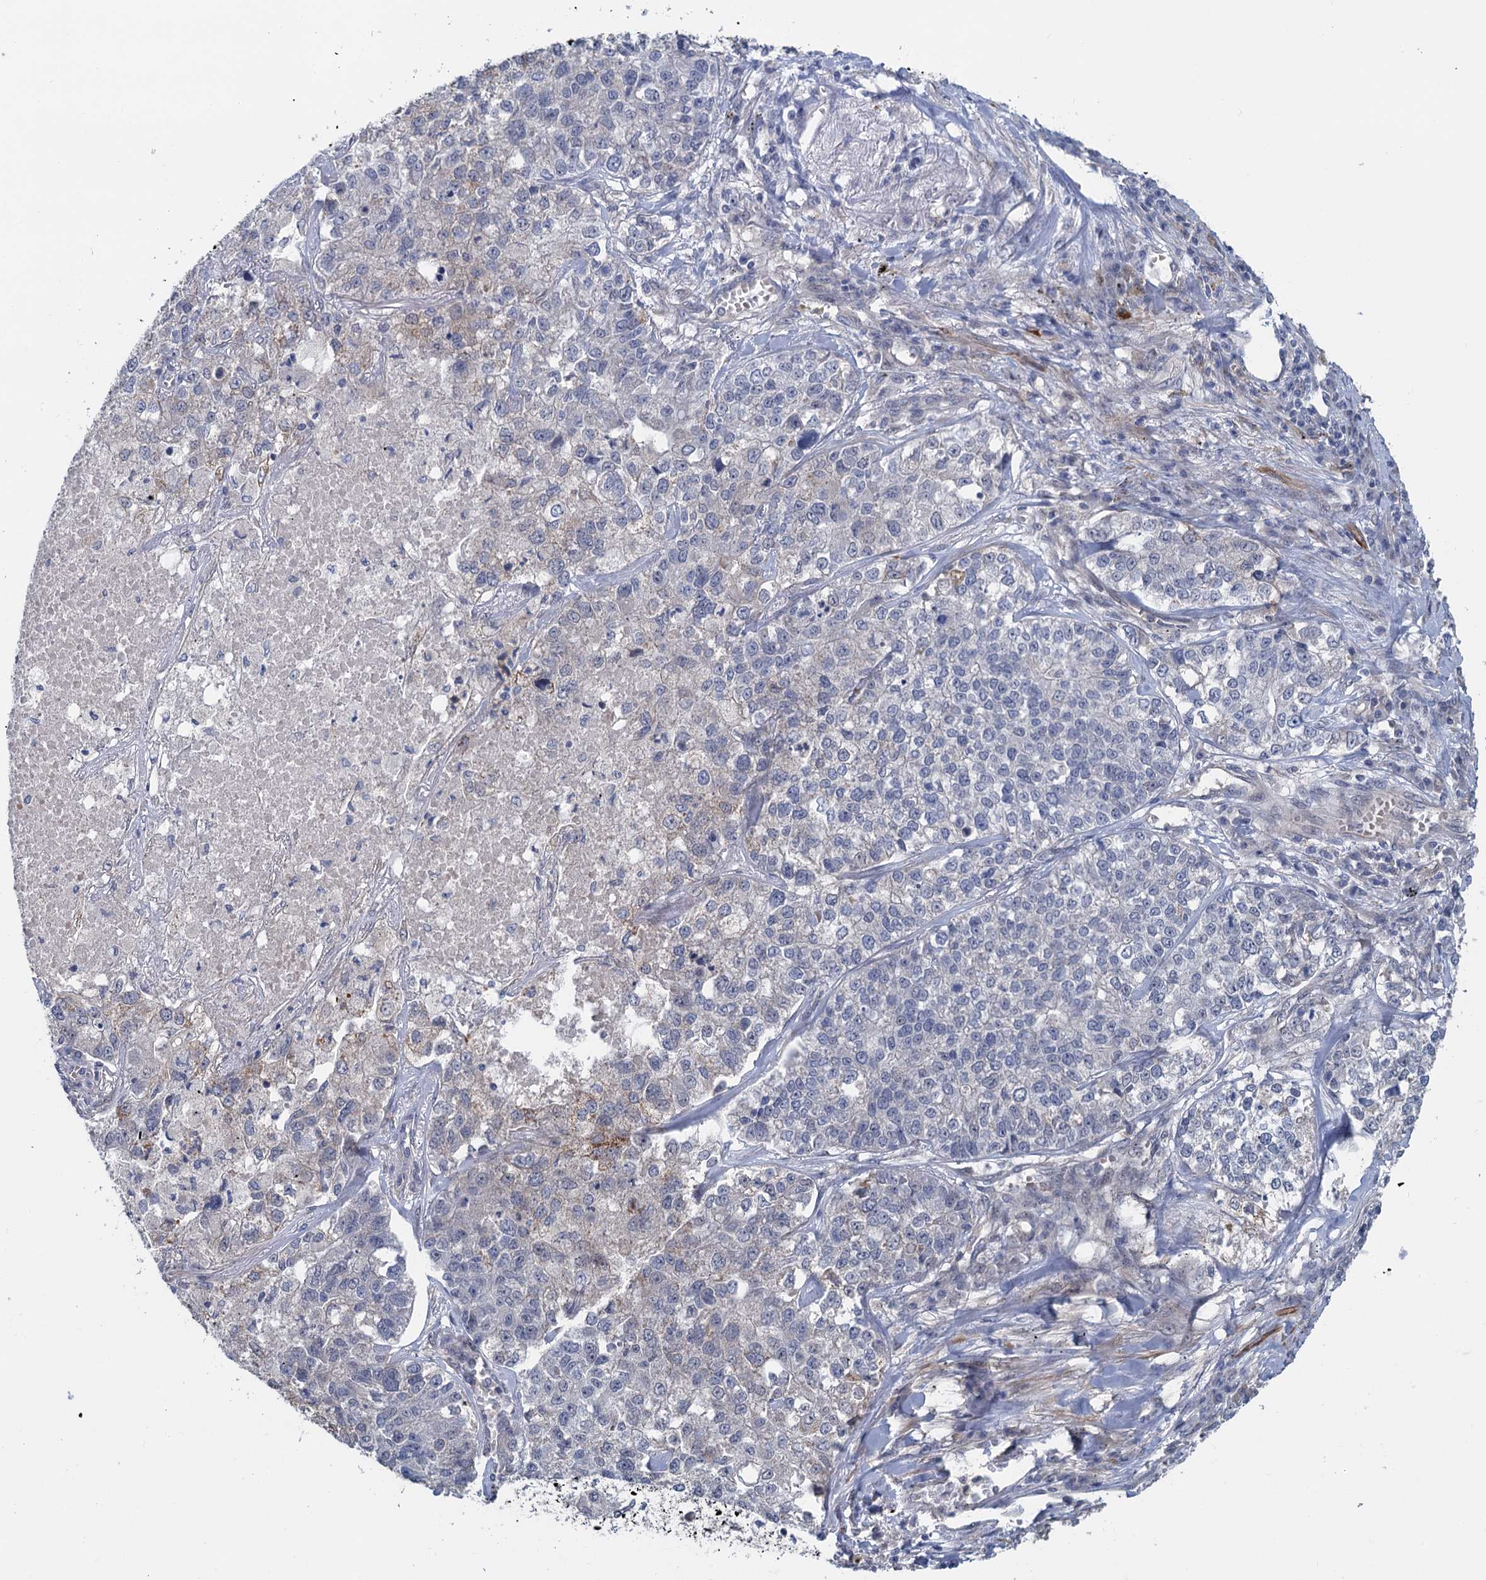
{"staining": {"intensity": "negative", "quantity": "none", "location": "none"}, "tissue": "lung cancer", "cell_type": "Tumor cells", "image_type": "cancer", "snomed": [{"axis": "morphology", "description": "Adenocarcinoma, NOS"}, {"axis": "topography", "description": "Lung"}], "caption": "DAB immunohistochemical staining of lung cancer (adenocarcinoma) reveals no significant expression in tumor cells.", "gene": "MYO16", "patient": {"sex": "male", "age": 49}}